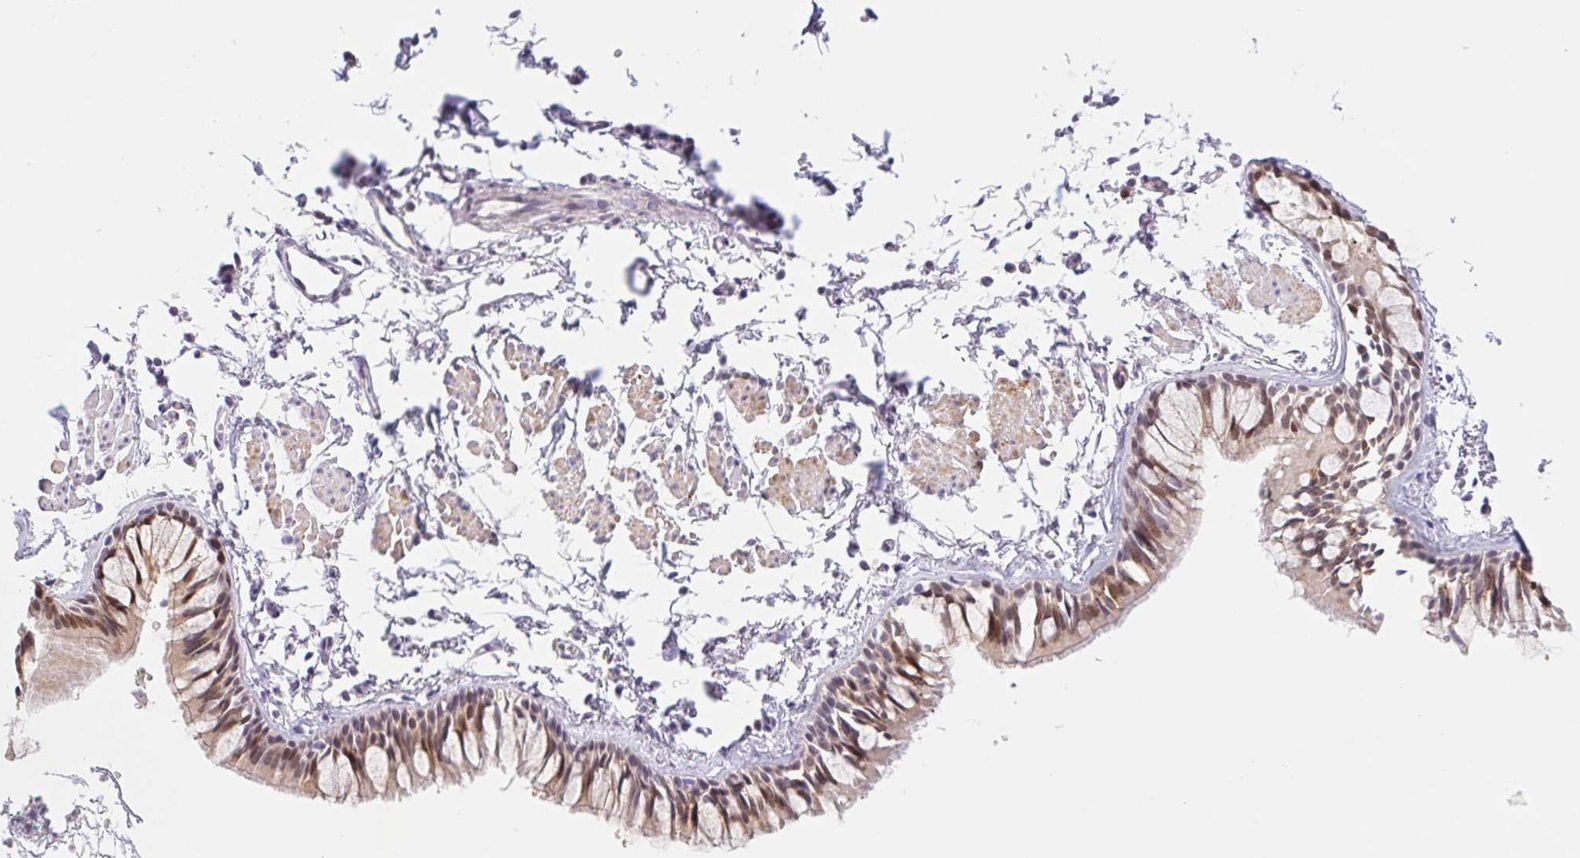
{"staining": {"intensity": "moderate", "quantity": "25%-75%", "location": "cytoplasmic/membranous,nuclear"}, "tissue": "bronchus", "cell_type": "Respiratory epithelial cells", "image_type": "normal", "snomed": [{"axis": "morphology", "description": "Normal tissue, NOS"}, {"axis": "topography", "description": "Bronchus"}], "caption": "About 25%-75% of respiratory epithelial cells in unremarkable bronchus show moderate cytoplasmic/membranous,nuclear protein positivity as visualized by brown immunohistochemical staining.", "gene": "L3MBTL4", "patient": {"sex": "female", "age": 59}}